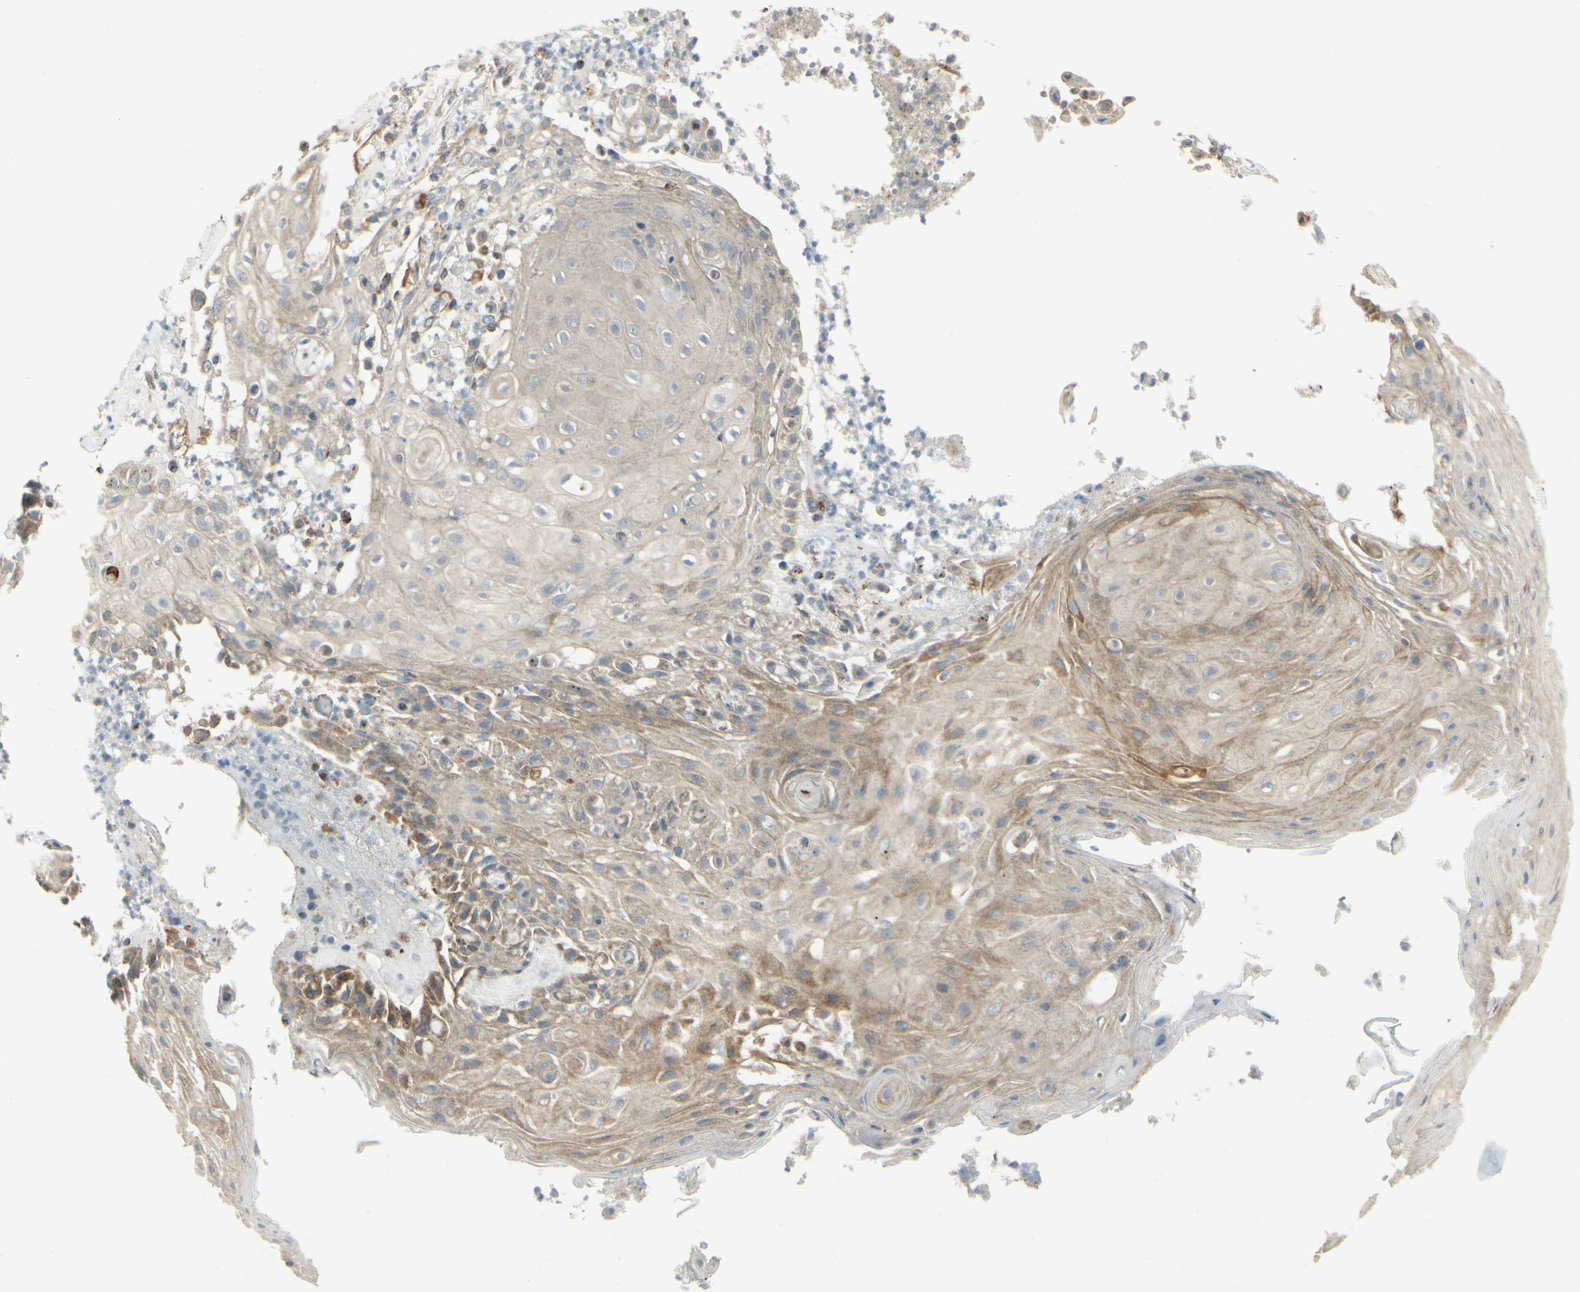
{"staining": {"intensity": "moderate", "quantity": ">75%", "location": "cytoplasmic/membranous"}, "tissue": "skin cancer", "cell_type": "Tumor cells", "image_type": "cancer", "snomed": [{"axis": "morphology", "description": "Squamous cell carcinoma, NOS"}, {"axis": "topography", "description": "Skin"}], "caption": "Skin cancer (squamous cell carcinoma) stained for a protein displays moderate cytoplasmic/membranous positivity in tumor cells.", "gene": "ANKS6", "patient": {"sex": "male", "age": 65}}